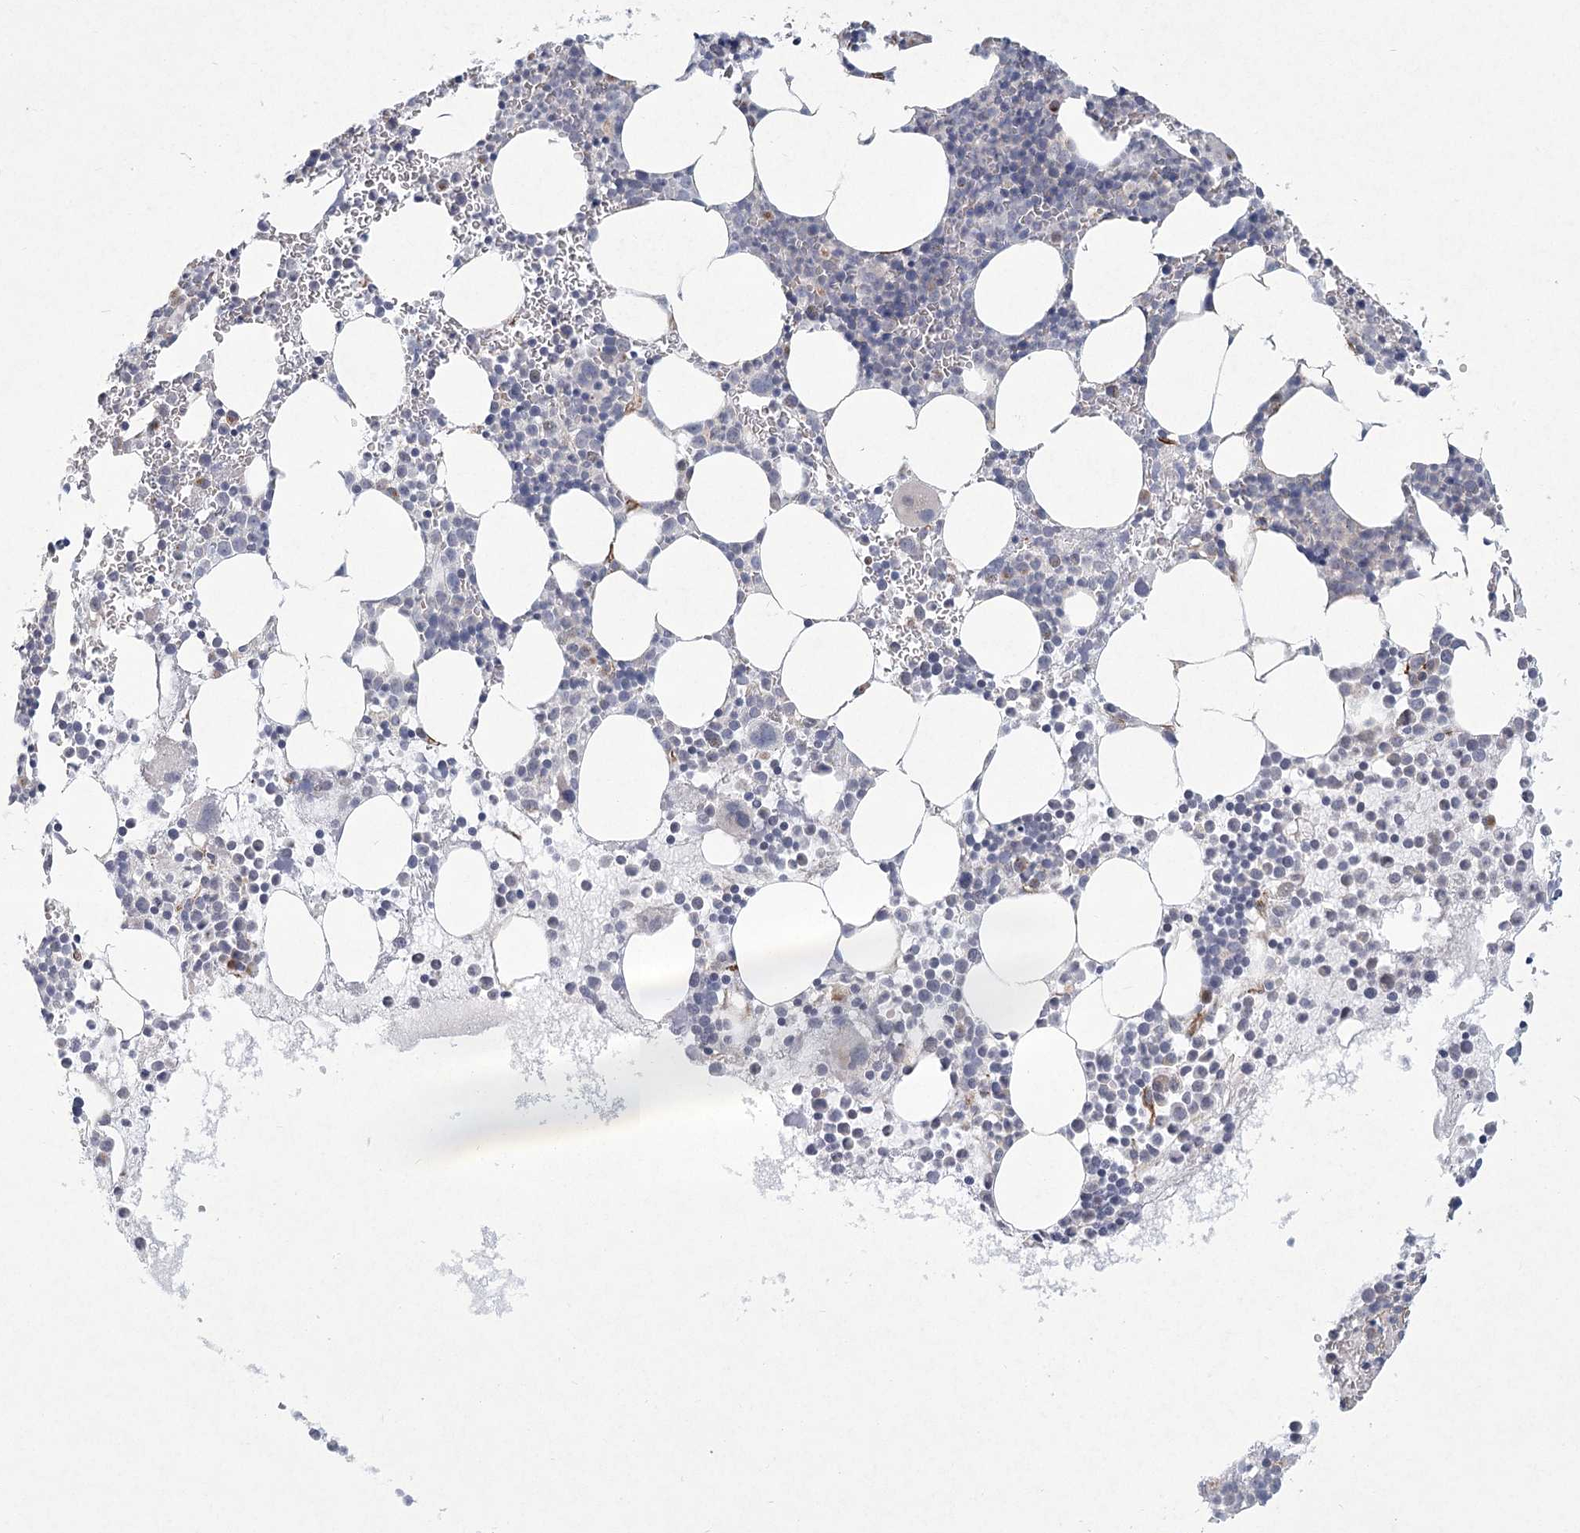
{"staining": {"intensity": "negative", "quantity": "none", "location": "none"}, "tissue": "bone marrow", "cell_type": "Hematopoietic cells", "image_type": "normal", "snomed": [{"axis": "morphology", "description": "Normal tissue, NOS"}, {"axis": "topography", "description": "Bone marrow"}], "caption": "An immunohistochemistry (IHC) image of benign bone marrow is shown. There is no staining in hematopoietic cells of bone marrow. Brightfield microscopy of immunohistochemistry (IHC) stained with DAB (3,3'-diaminobenzidine) (brown) and hematoxylin (blue), captured at high magnification.", "gene": "MEPE", "patient": {"sex": "female", "age": 78}}